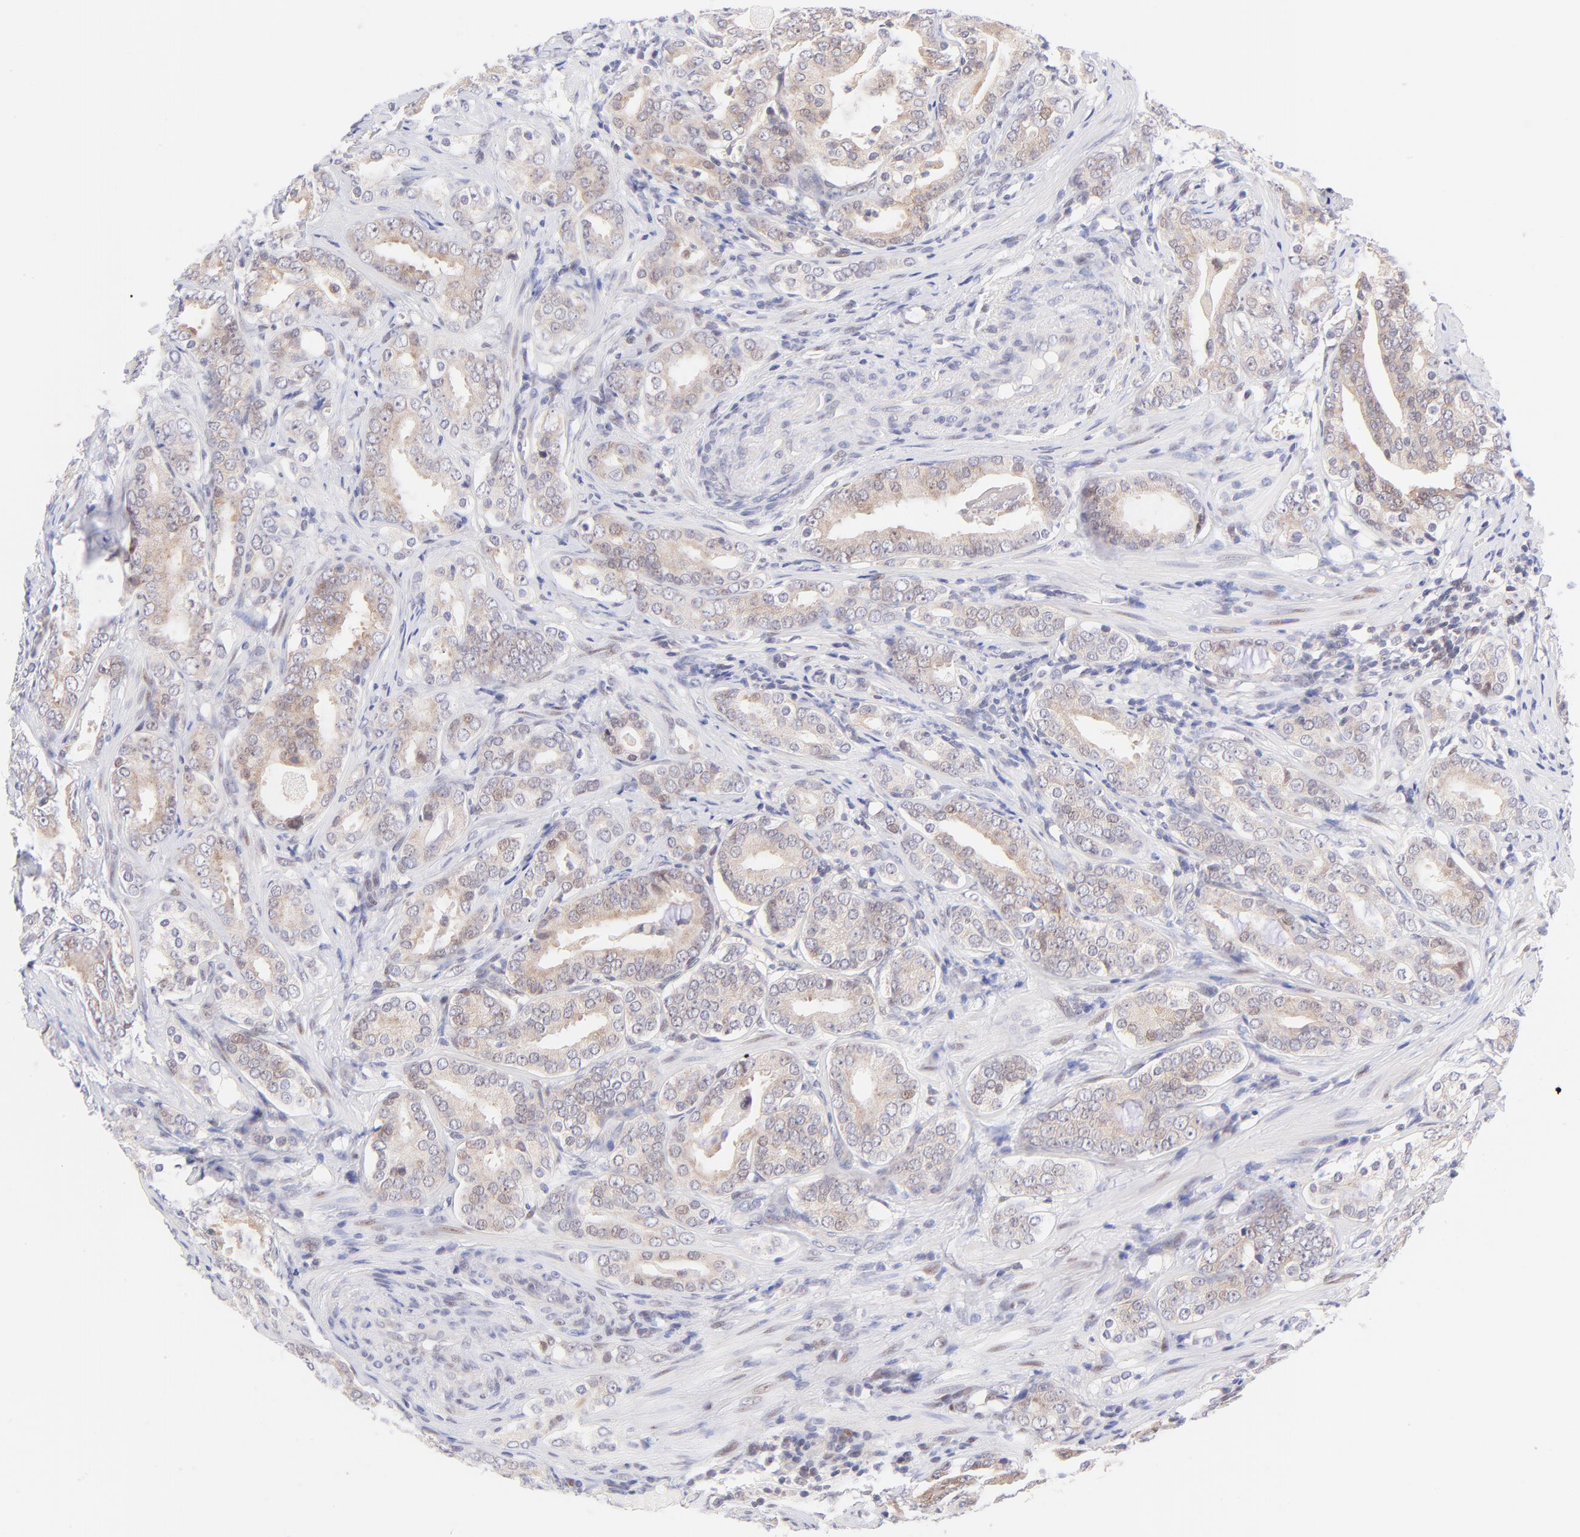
{"staining": {"intensity": "weak", "quantity": "25%-75%", "location": "cytoplasmic/membranous"}, "tissue": "prostate cancer", "cell_type": "Tumor cells", "image_type": "cancer", "snomed": [{"axis": "morphology", "description": "Adenocarcinoma, Low grade"}, {"axis": "topography", "description": "Prostate"}], "caption": "Immunohistochemical staining of human adenocarcinoma (low-grade) (prostate) shows low levels of weak cytoplasmic/membranous protein positivity in approximately 25%-75% of tumor cells.", "gene": "PBDC1", "patient": {"sex": "male", "age": 59}}